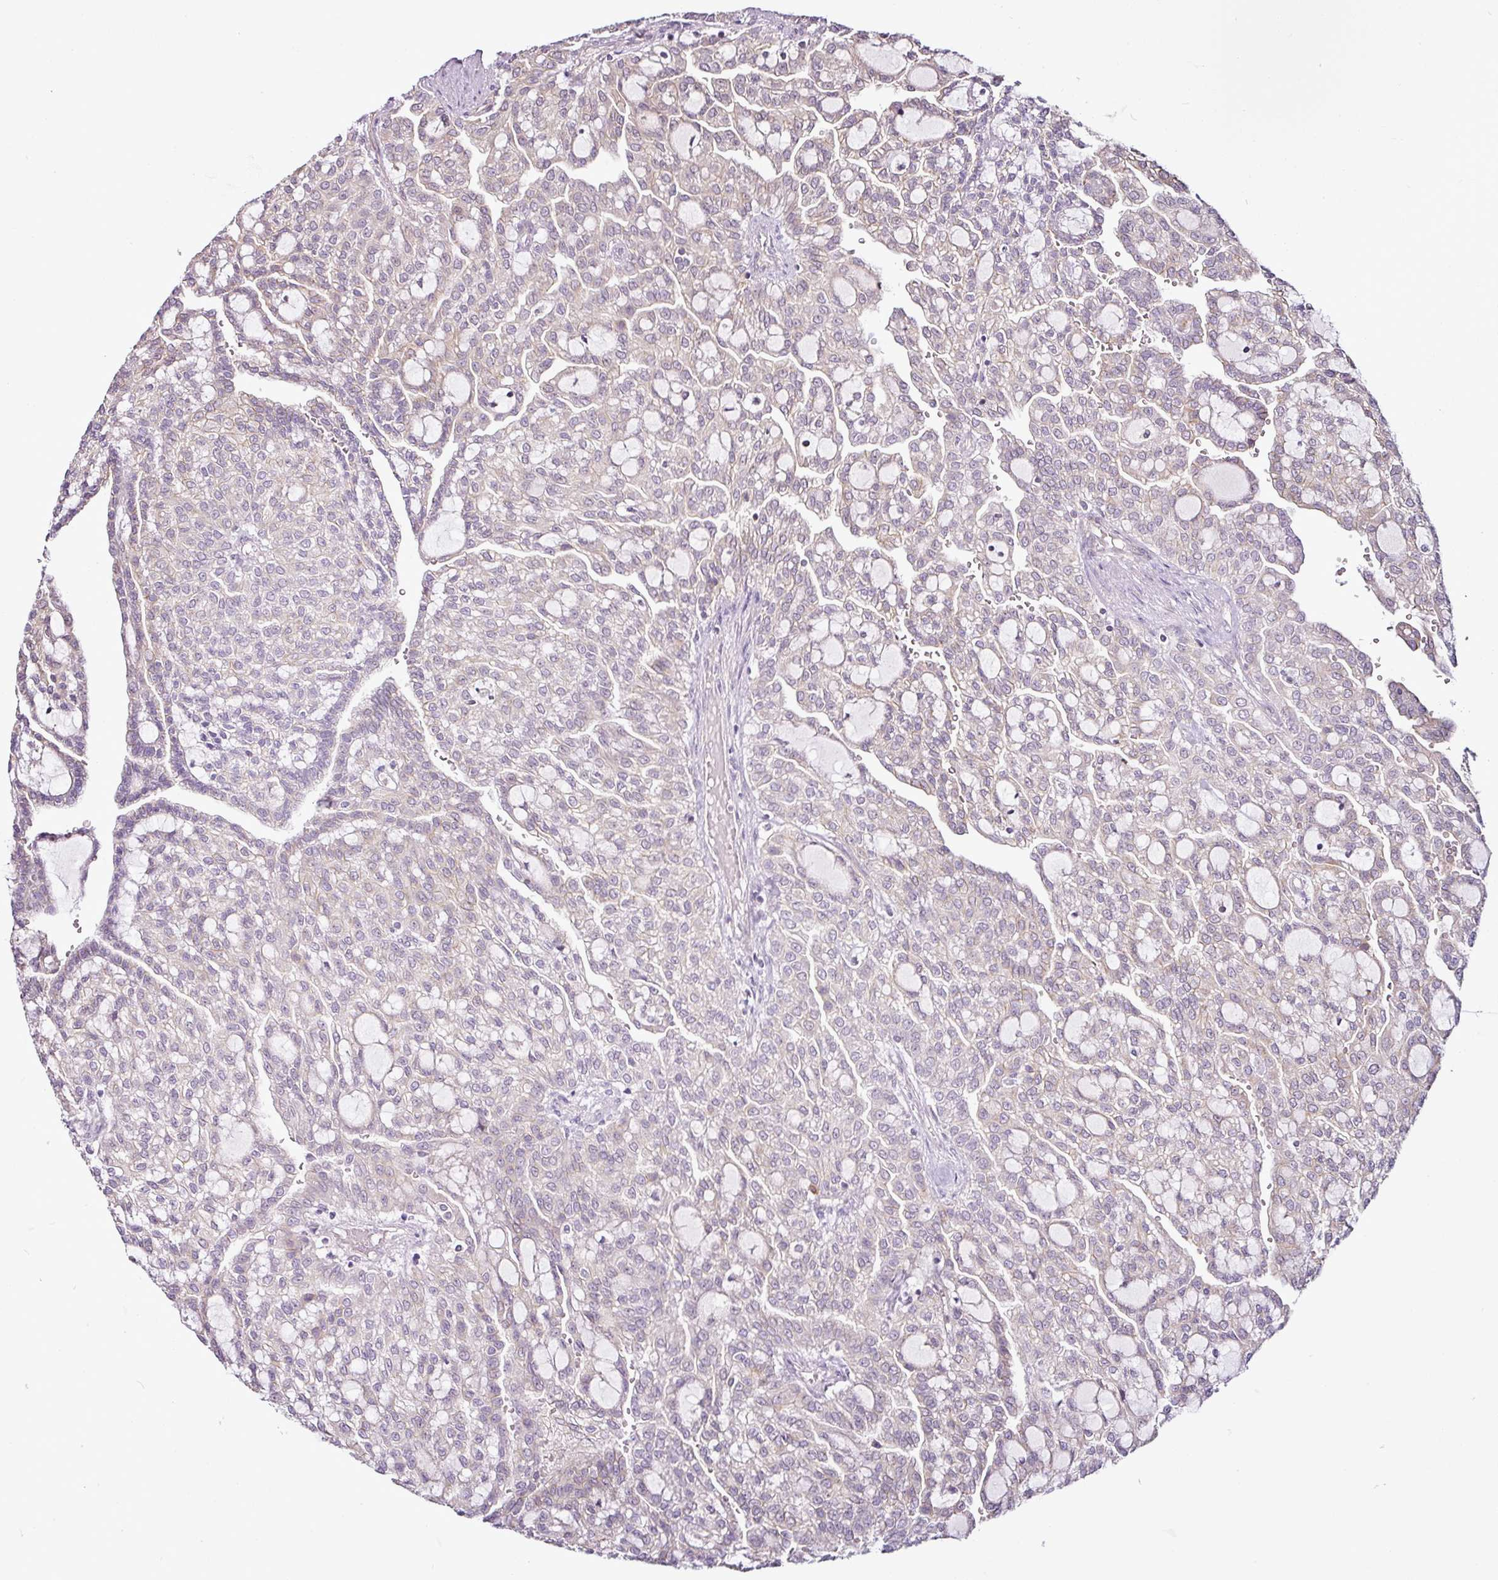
{"staining": {"intensity": "moderate", "quantity": "25%-75%", "location": "cytoplasmic/membranous"}, "tissue": "renal cancer", "cell_type": "Tumor cells", "image_type": "cancer", "snomed": [{"axis": "morphology", "description": "Adenocarcinoma, NOS"}, {"axis": "topography", "description": "Kidney"}], "caption": "Moderate cytoplasmic/membranous positivity for a protein is present in about 25%-75% of tumor cells of renal cancer using IHC.", "gene": "DCAF13", "patient": {"sex": "male", "age": 63}}